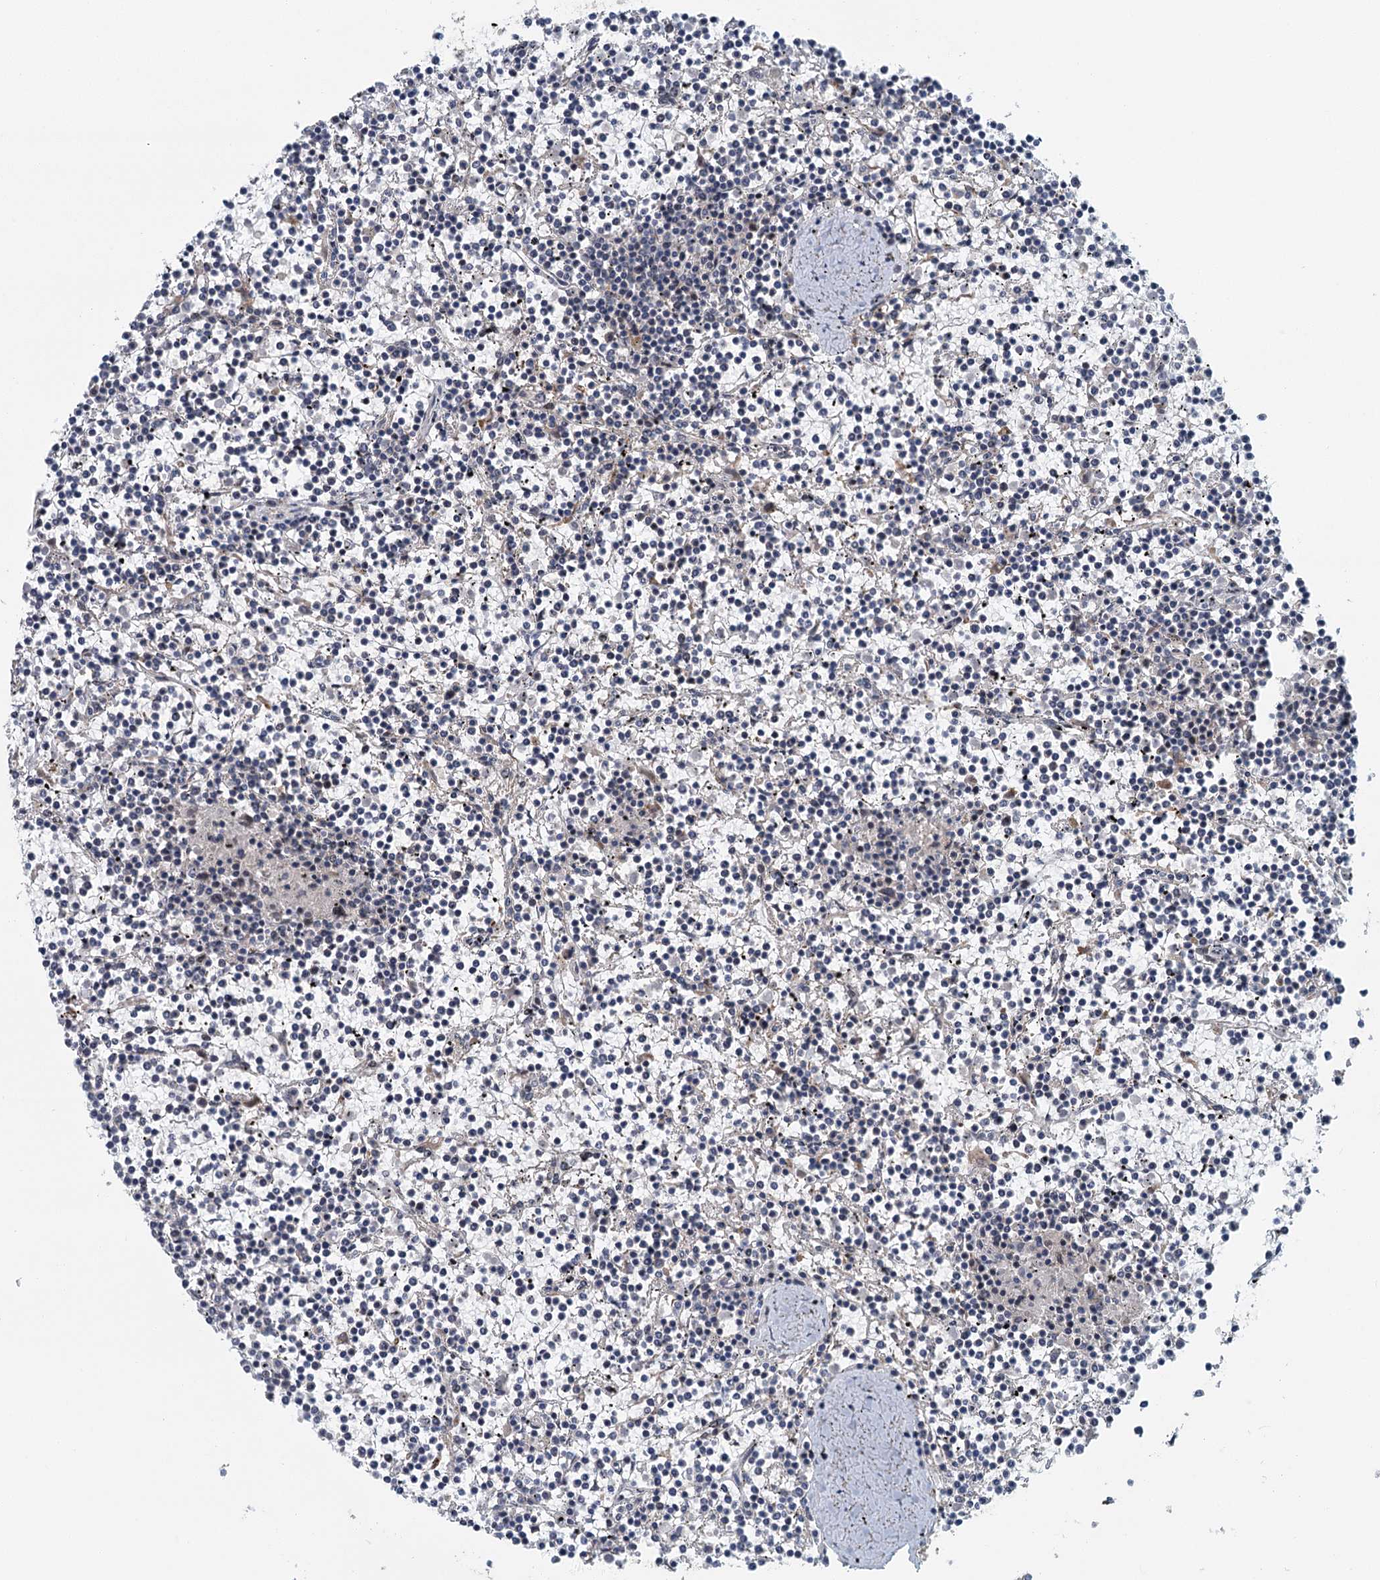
{"staining": {"intensity": "negative", "quantity": "none", "location": "none"}, "tissue": "lymphoma", "cell_type": "Tumor cells", "image_type": "cancer", "snomed": [{"axis": "morphology", "description": "Malignant lymphoma, non-Hodgkin's type, Low grade"}, {"axis": "topography", "description": "Spleen"}], "caption": "Immunohistochemistry of malignant lymphoma, non-Hodgkin's type (low-grade) demonstrates no positivity in tumor cells.", "gene": "TAS2R42", "patient": {"sex": "female", "age": 19}}